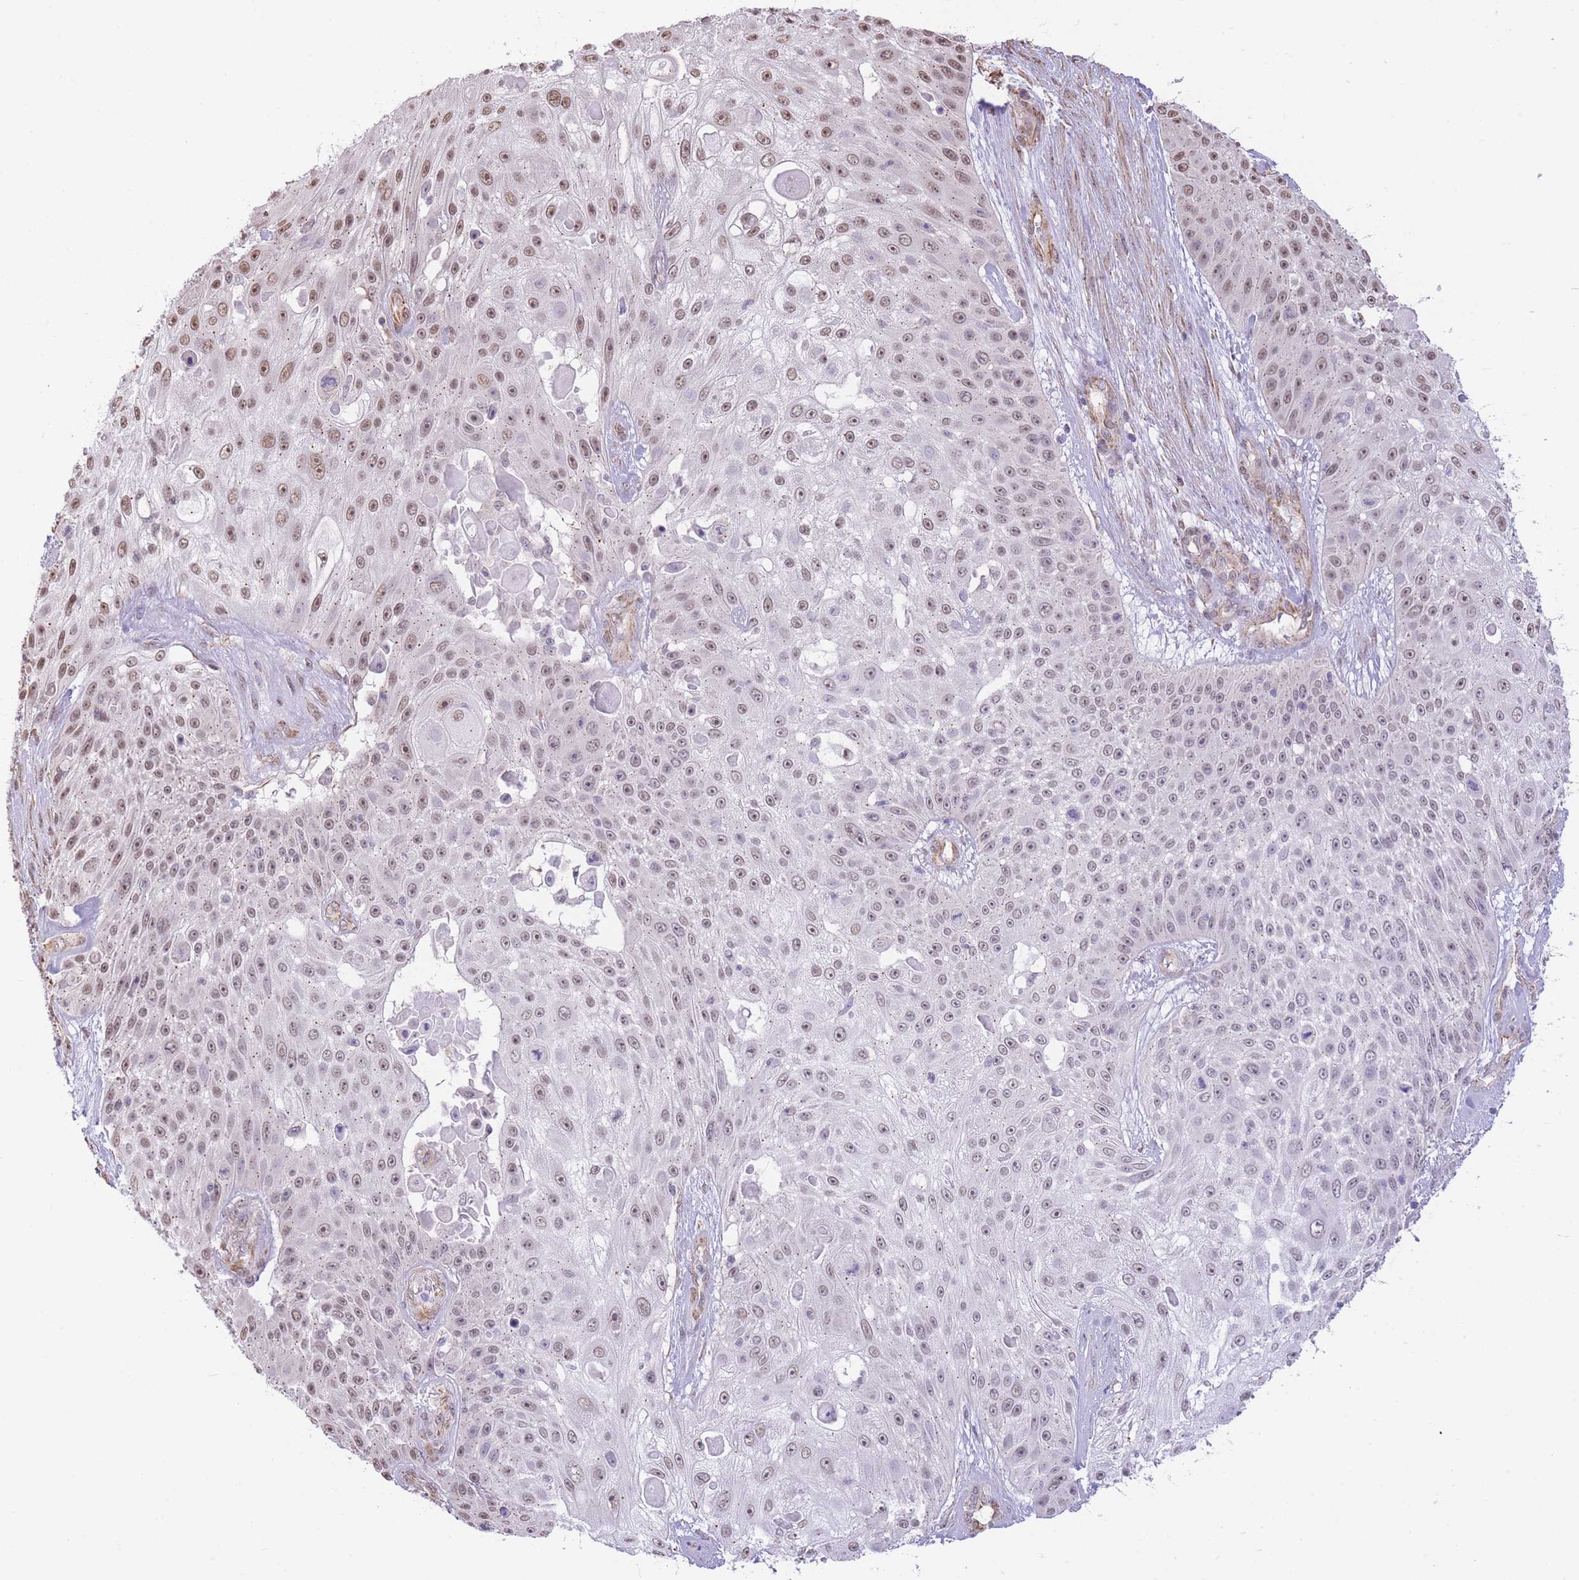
{"staining": {"intensity": "moderate", "quantity": "<25%", "location": "nuclear"}, "tissue": "skin cancer", "cell_type": "Tumor cells", "image_type": "cancer", "snomed": [{"axis": "morphology", "description": "Squamous cell carcinoma, NOS"}, {"axis": "topography", "description": "Skin"}], "caption": "A brown stain highlights moderate nuclear expression of a protein in human skin cancer (squamous cell carcinoma) tumor cells.", "gene": "PSG8", "patient": {"sex": "female", "age": 86}}